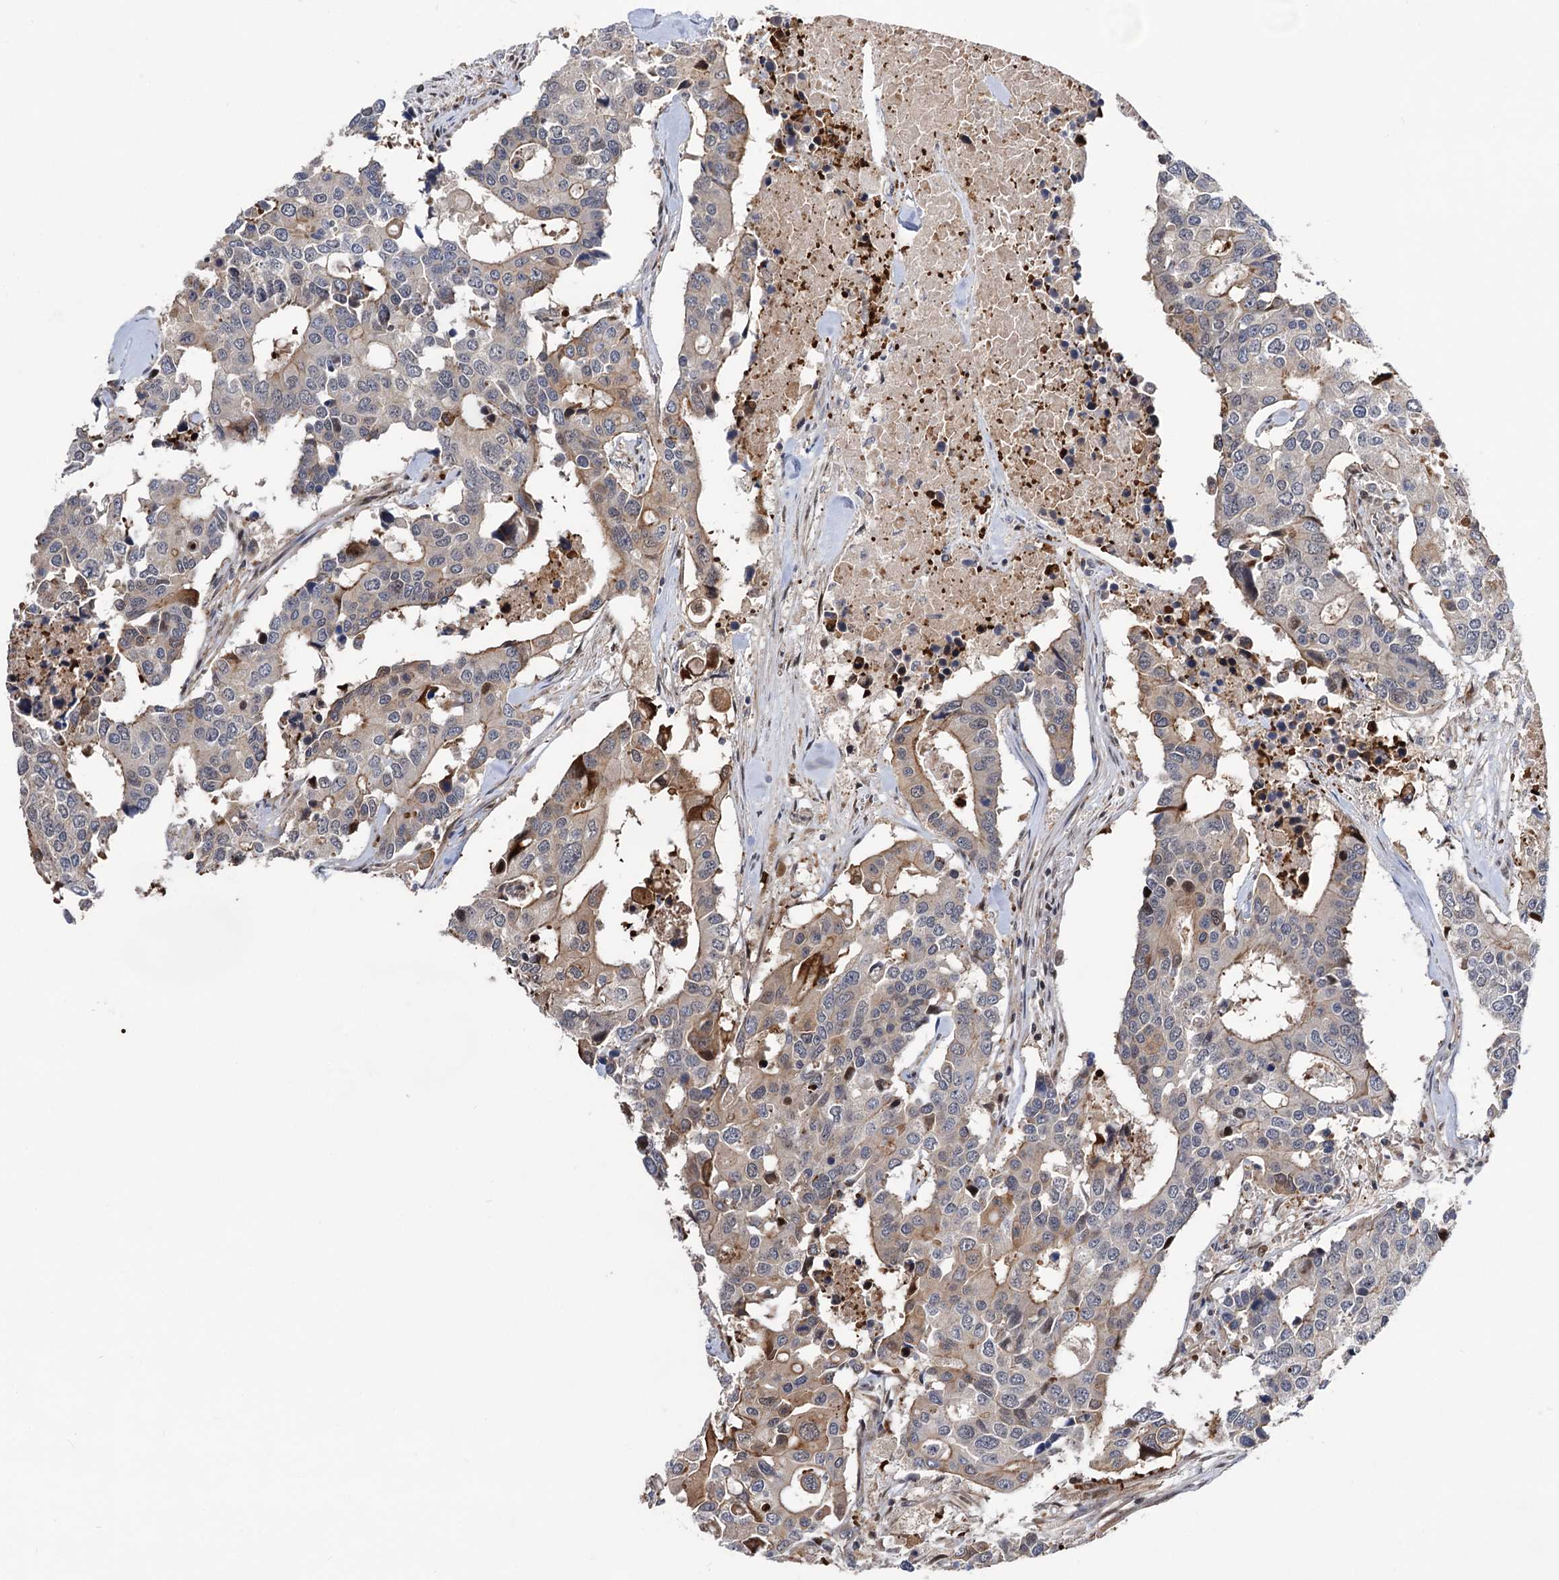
{"staining": {"intensity": "moderate", "quantity": "<25%", "location": "cytoplasmic/membranous"}, "tissue": "colorectal cancer", "cell_type": "Tumor cells", "image_type": "cancer", "snomed": [{"axis": "morphology", "description": "Adenocarcinoma, NOS"}, {"axis": "topography", "description": "Colon"}], "caption": "Immunohistochemistry (DAB (3,3'-diaminobenzidine)) staining of colorectal cancer (adenocarcinoma) demonstrates moderate cytoplasmic/membranous protein staining in approximately <25% of tumor cells. (brown staining indicates protein expression, while blue staining denotes nuclei).", "gene": "UBR1", "patient": {"sex": "male", "age": 77}}